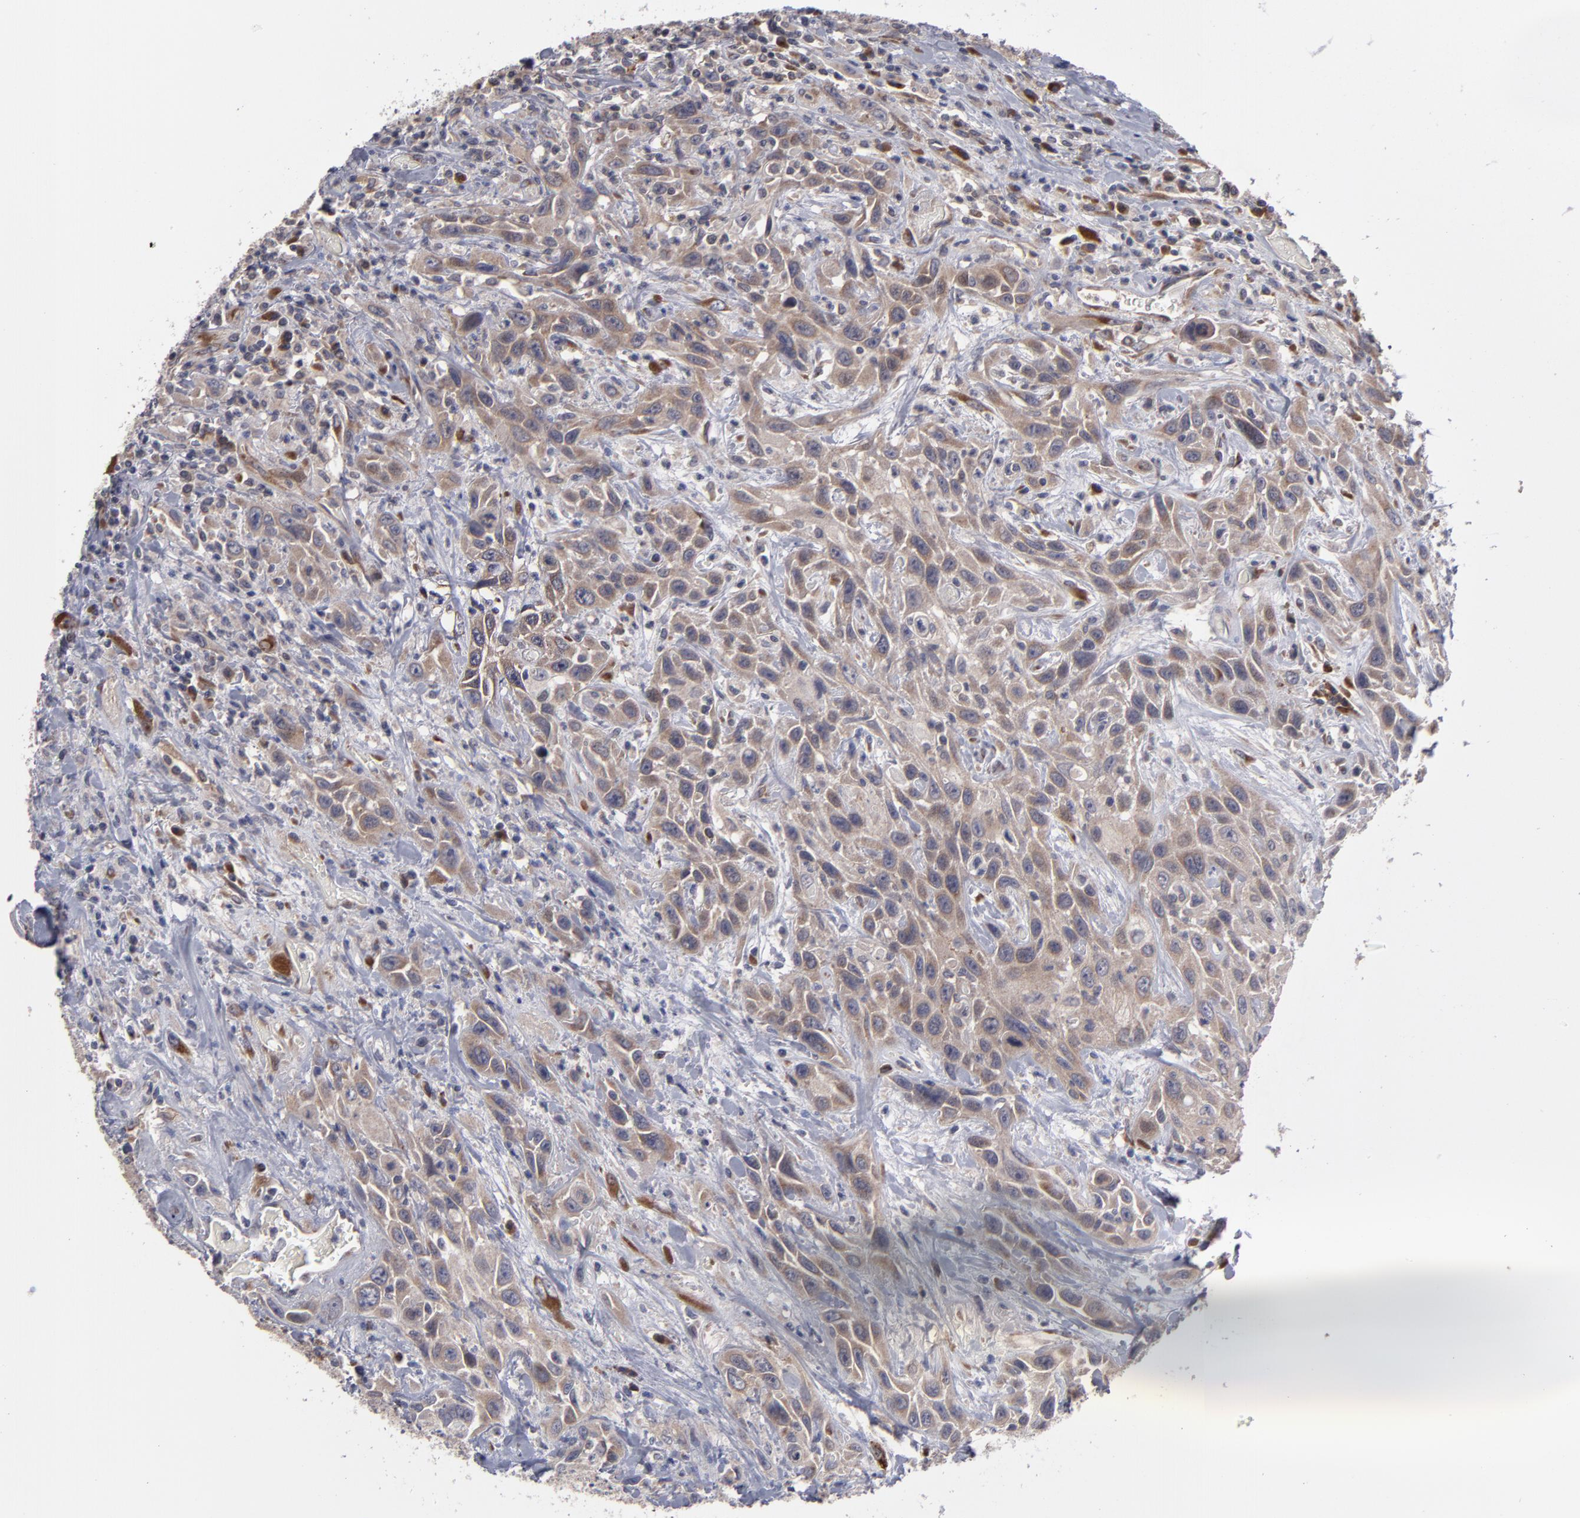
{"staining": {"intensity": "weak", "quantity": ">75%", "location": "cytoplasmic/membranous"}, "tissue": "urothelial cancer", "cell_type": "Tumor cells", "image_type": "cancer", "snomed": [{"axis": "morphology", "description": "Urothelial carcinoma, High grade"}, {"axis": "topography", "description": "Urinary bladder"}], "caption": "Immunohistochemistry (IHC) staining of urothelial cancer, which exhibits low levels of weak cytoplasmic/membranous expression in about >75% of tumor cells indicating weak cytoplasmic/membranous protein positivity. The staining was performed using DAB (3,3'-diaminobenzidine) (brown) for protein detection and nuclei were counterstained in hematoxylin (blue).", "gene": "SND1", "patient": {"sex": "female", "age": 84}}